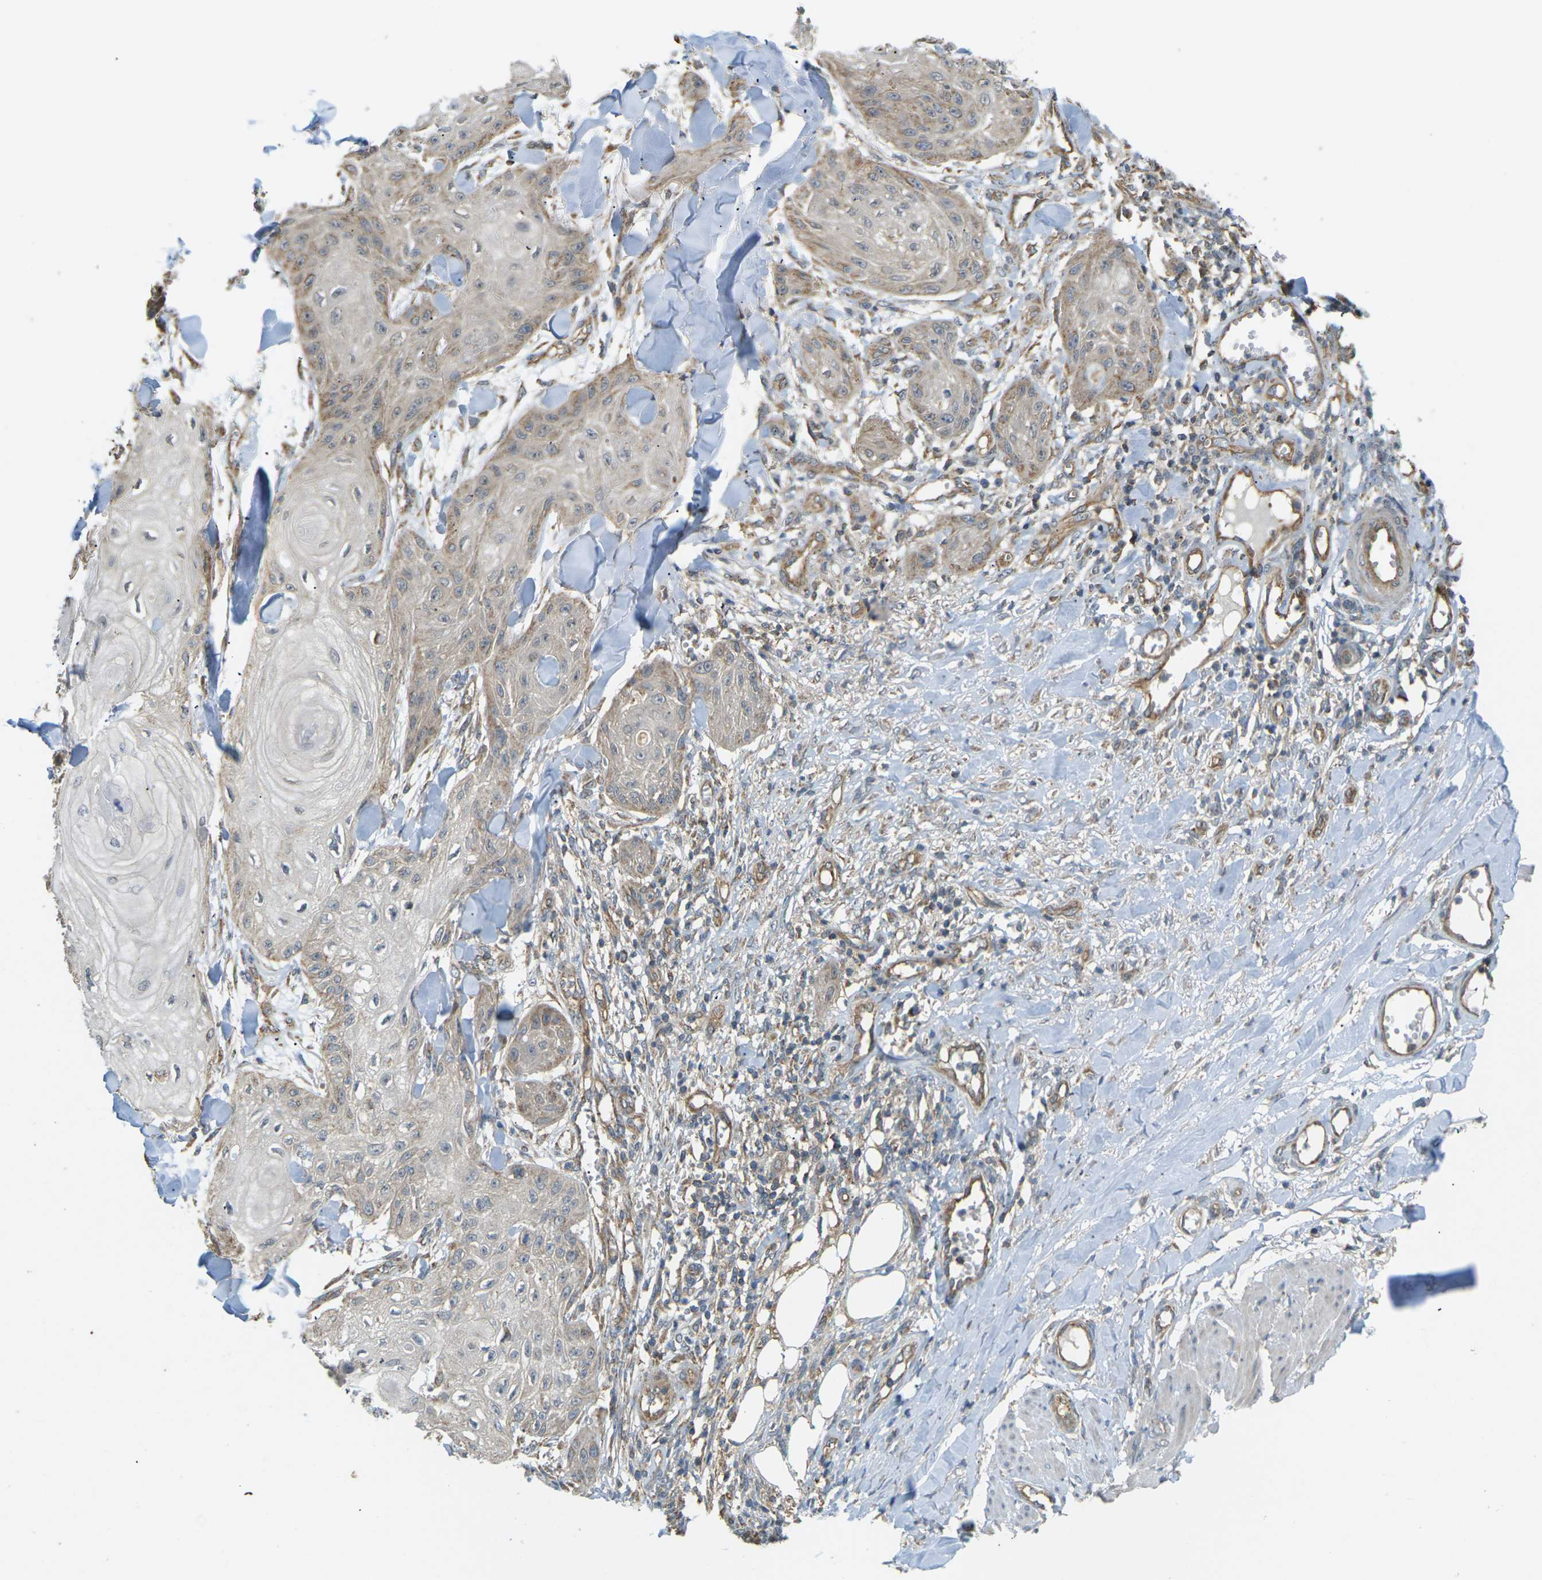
{"staining": {"intensity": "weak", "quantity": ">75%", "location": "cytoplasmic/membranous"}, "tissue": "skin cancer", "cell_type": "Tumor cells", "image_type": "cancer", "snomed": [{"axis": "morphology", "description": "Squamous cell carcinoma, NOS"}, {"axis": "topography", "description": "Skin"}], "caption": "Protein expression analysis of skin cancer (squamous cell carcinoma) displays weak cytoplasmic/membranous expression in approximately >75% of tumor cells.", "gene": "KSR1", "patient": {"sex": "male", "age": 74}}